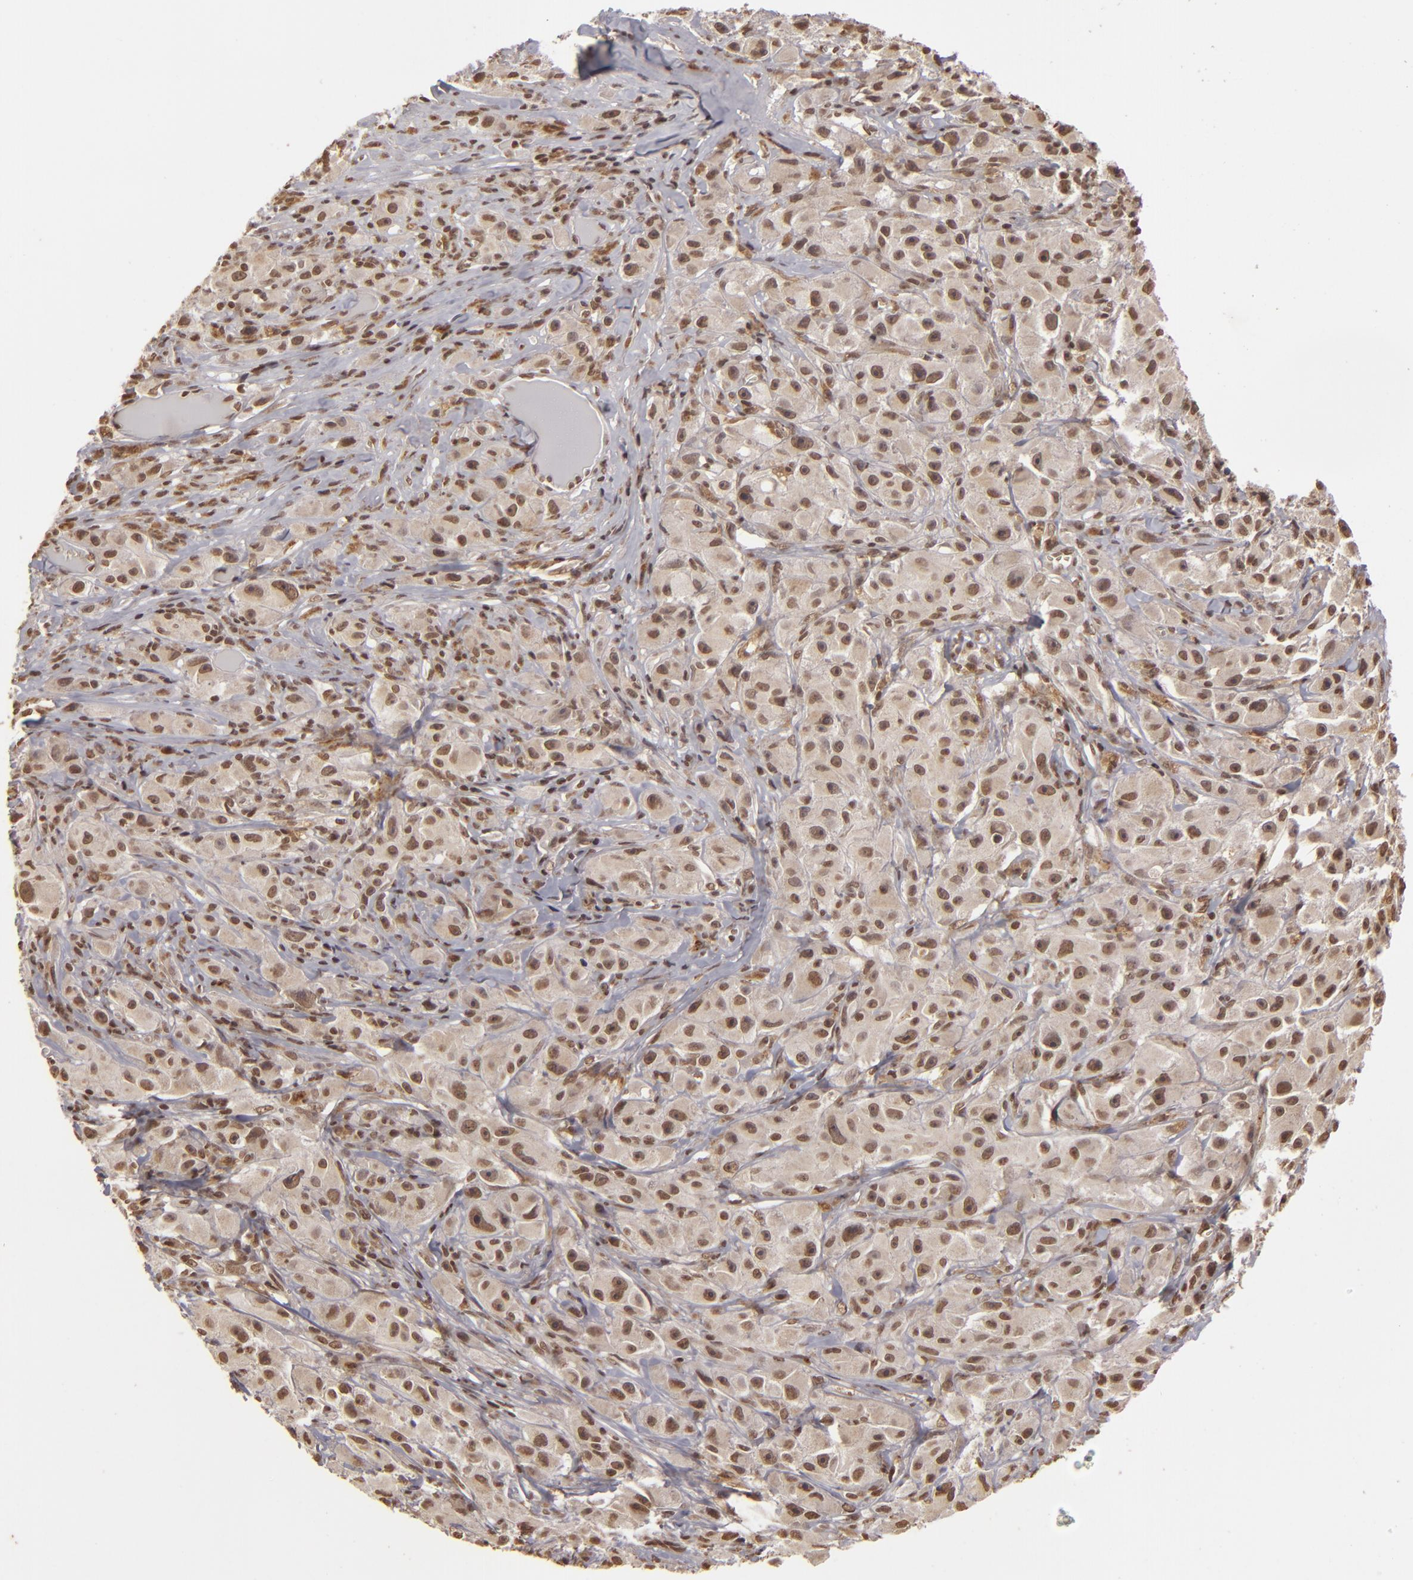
{"staining": {"intensity": "moderate", "quantity": ">75%", "location": "nuclear"}, "tissue": "melanoma", "cell_type": "Tumor cells", "image_type": "cancer", "snomed": [{"axis": "morphology", "description": "Malignant melanoma, NOS"}, {"axis": "topography", "description": "Skin"}], "caption": "Immunohistochemical staining of human melanoma demonstrates medium levels of moderate nuclear protein expression in approximately >75% of tumor cells. Using DAB (3,3'-diaminobenzidine) (brown) and hematoxylin (blue) stains, captured at high magnification using brightfield microscopy.", "gene": "CUL3", "patient": {"sex": "male", "age": 56}}